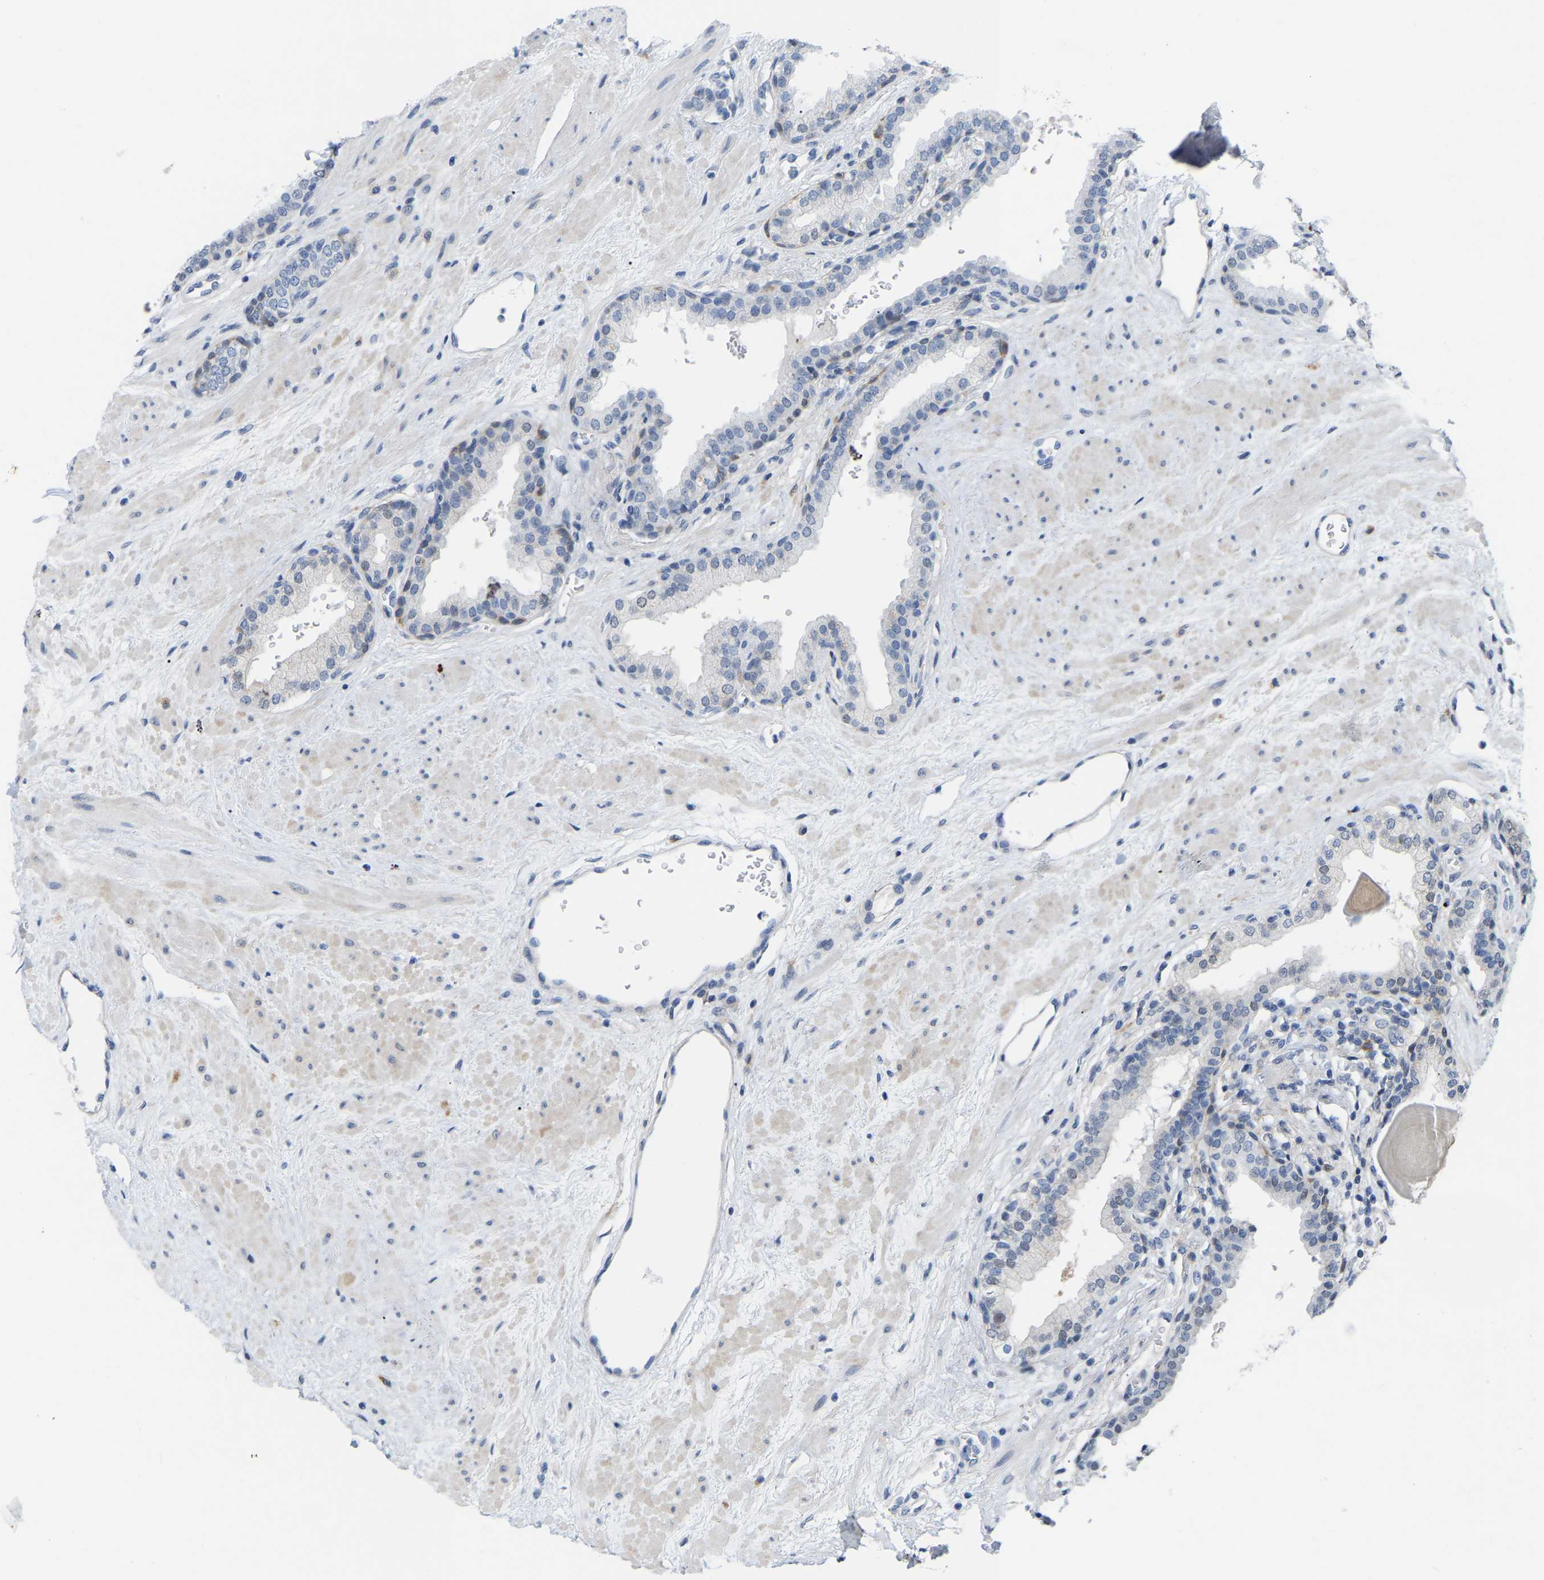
{"staining": {"intensity": "moderate", "quantity": "<25%", "location": "cytoplasmic/membranous"}, "tissue": "prostate", "cell_type": "Glandular cells", "image_type": "normal", "snomed": [{"axis": "morphology", "description": "Normal tissue, NOS"}, {"axis": "topography", "description": "Prostate"}], "caption": "Protein analysis of normal prostate demonstrates moderate cytoplasmic/membranous expression in about <25% of glandular cells.", "gene": "ABTB2", "patient": {"sex": "male", "age": 51}}